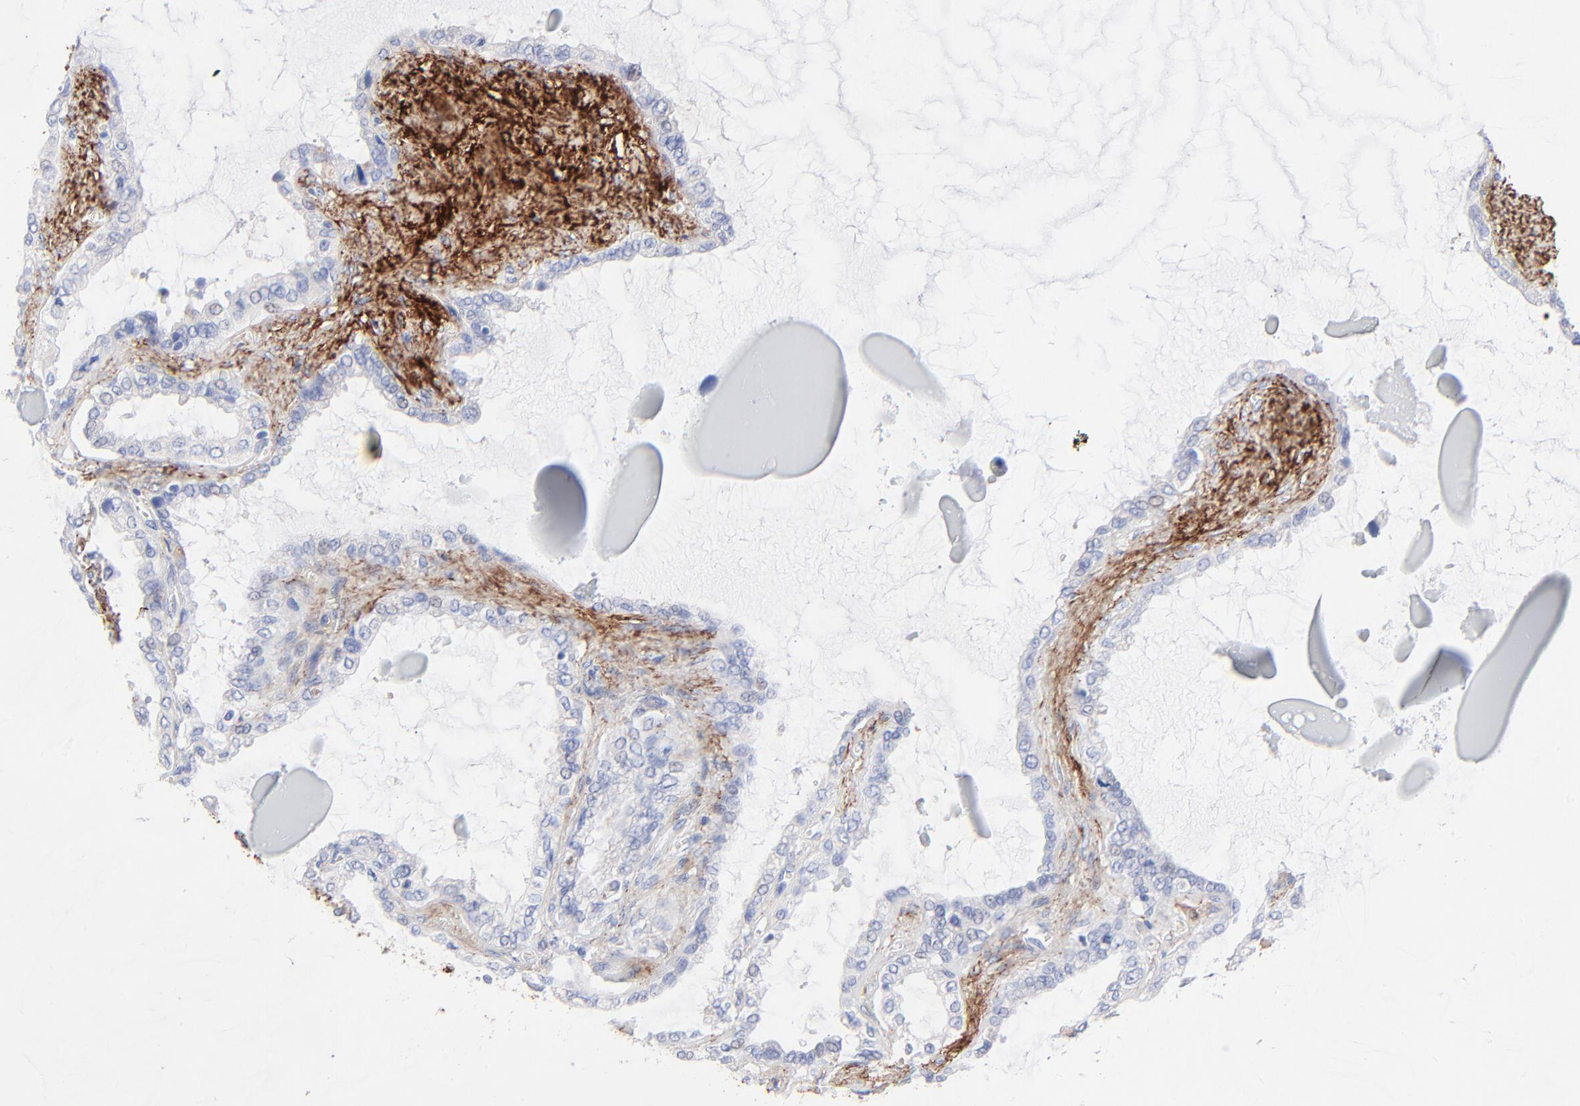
{"staining": {"intensity": "negative", "quantity": "none", "location": "none"}, "tissue": "seminal vesicle", "cell_type": "Glandular cells", "image_type": "normal", "snomed": [{"axis": "morphology", "description": "Normal tissue, NOS"}, {"axis": "morphology", "description": "Inflammation, NOS"}, {"axis": "topography", "description": "Urinary bladder"}, {"axis": "topography", "description": "Prostate"}, {"axis": "topography", "description": "Seminal veicle"}], "caption": "High power microscopy photomicrograph of an IHC image of benign seminal vesicle, revealing no significant expression in glandular cells. (DAB immunohistochemistry visualized using brightfield microscopy, high magnification).", "gene": "FBLN2", "patient": {"sex": "male", "age": 82}}